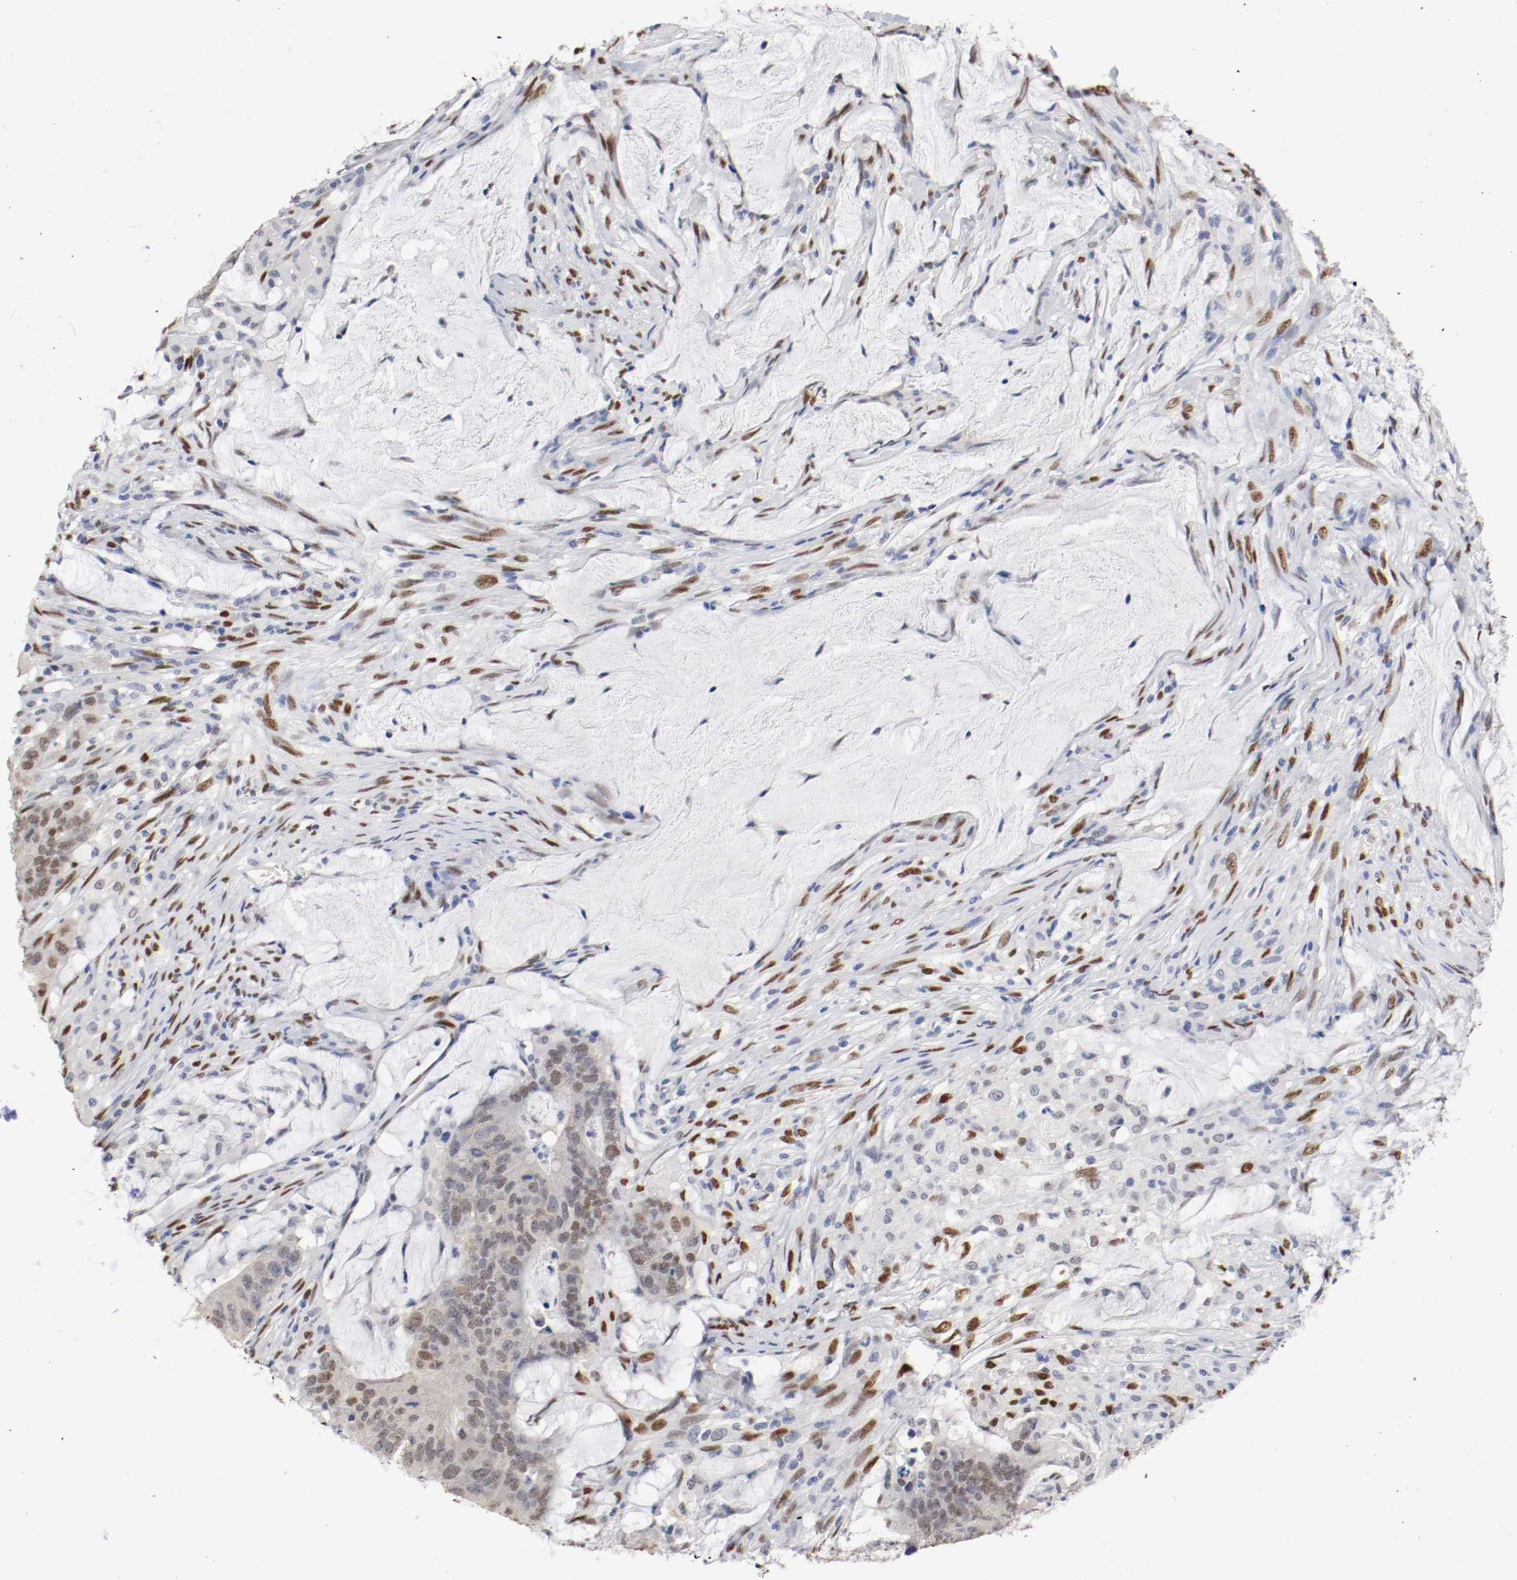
{"staining": {"intensity": "moderate", "quantity": "25%-75%", "location": "cytoplasmic/membranous,nuclear"}, "tissue": "colorectal cancer", "cell_type": "Tumor cells", "image_type": "cancer", "snomed": [{"axis": "morphology", "description": "Adenocarcinoma, NOS"}, {"axis": "topography", "description": "Colon"}], "caption": "Human colorectal cancer (adenocarcinoma) stained with a protein marker shows moderate staining in tumor cells.", "gene": "FOSL2", "patient": {"sex": "male", "age": 45}}